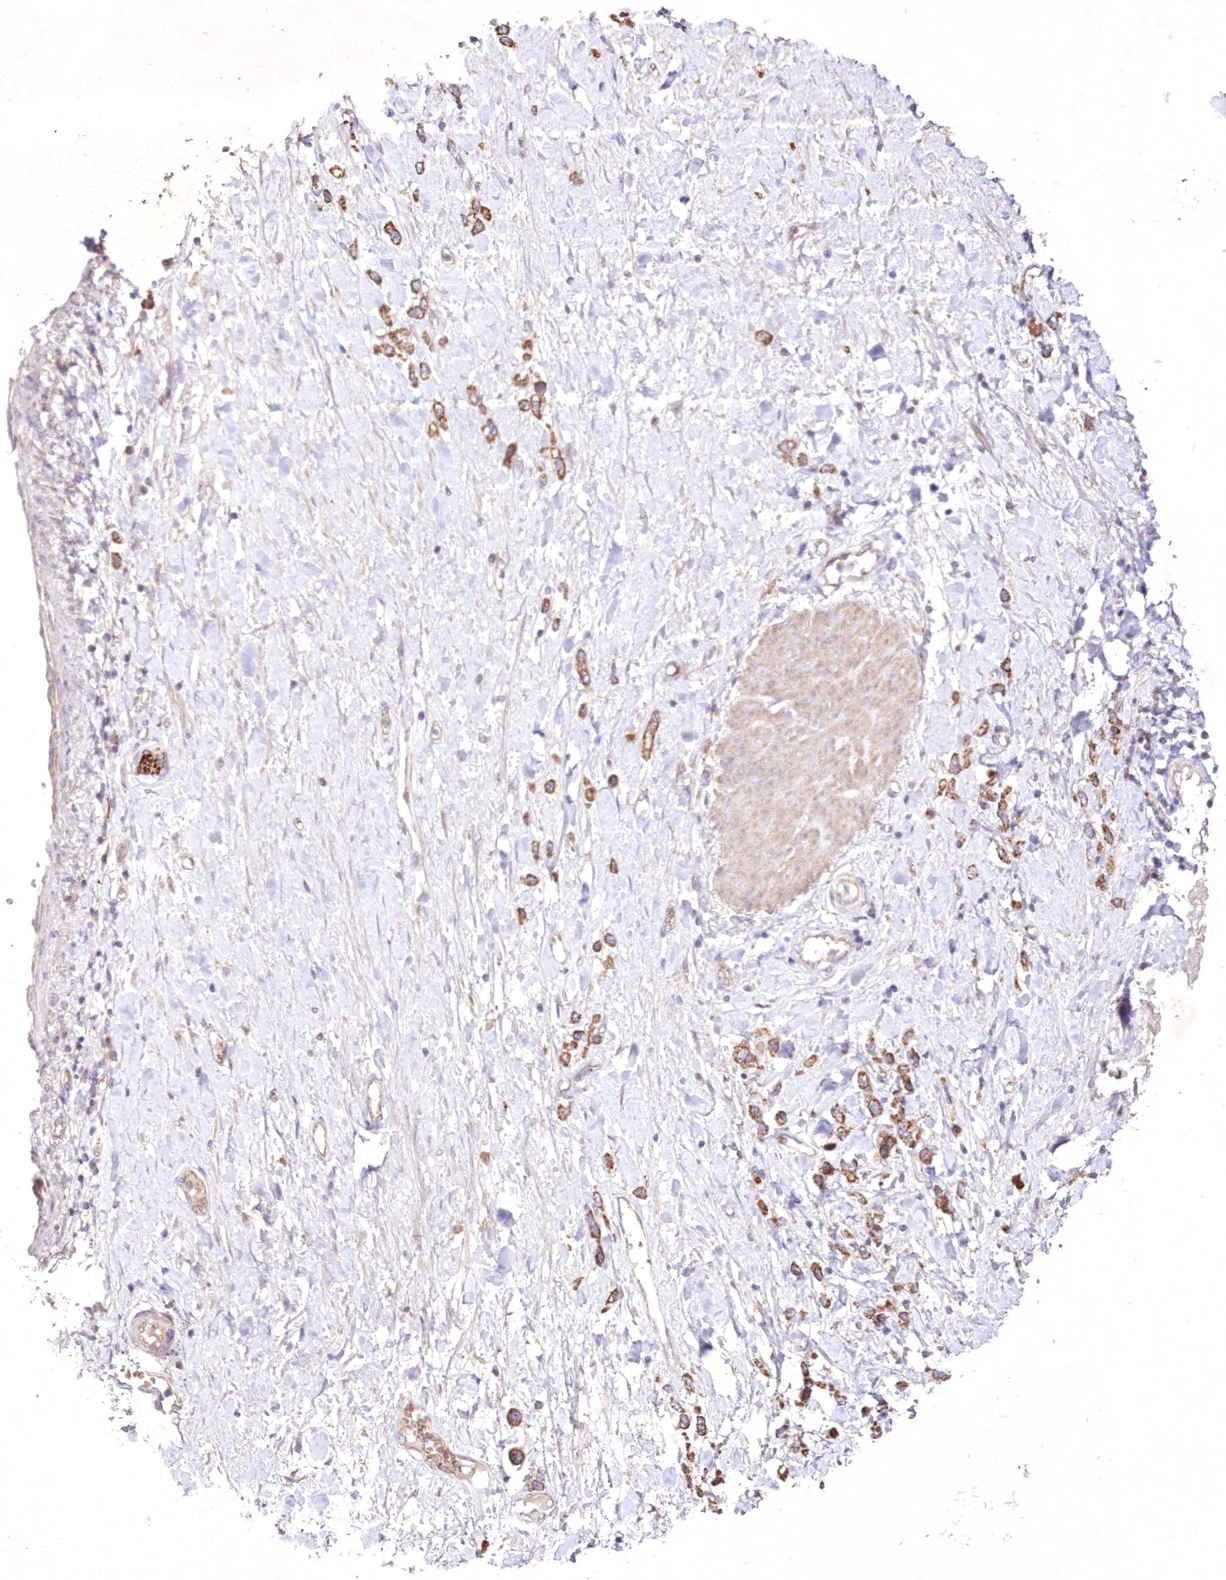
{"staining": {"intensity": "moderate", "quantity": ">75%", "location": "cytoplasmic/membranous"}, "tissue": "stomach cancer", "cell_type": "Tumor cells", "image_type": "cancer", "snomed": [{"axis": "morphology", "description": "Adenocarcinoma, NOS"}, {"axis": "topography", "description": "Stomach"}], "caption": "Moderate cytoplasmic/membranous protein positivity is appreciated in about >75% of tumor cells in adenocarcinoma (stomach).", "gene": "FCHO2", "patient": {"sex": "female", "age": 65}}